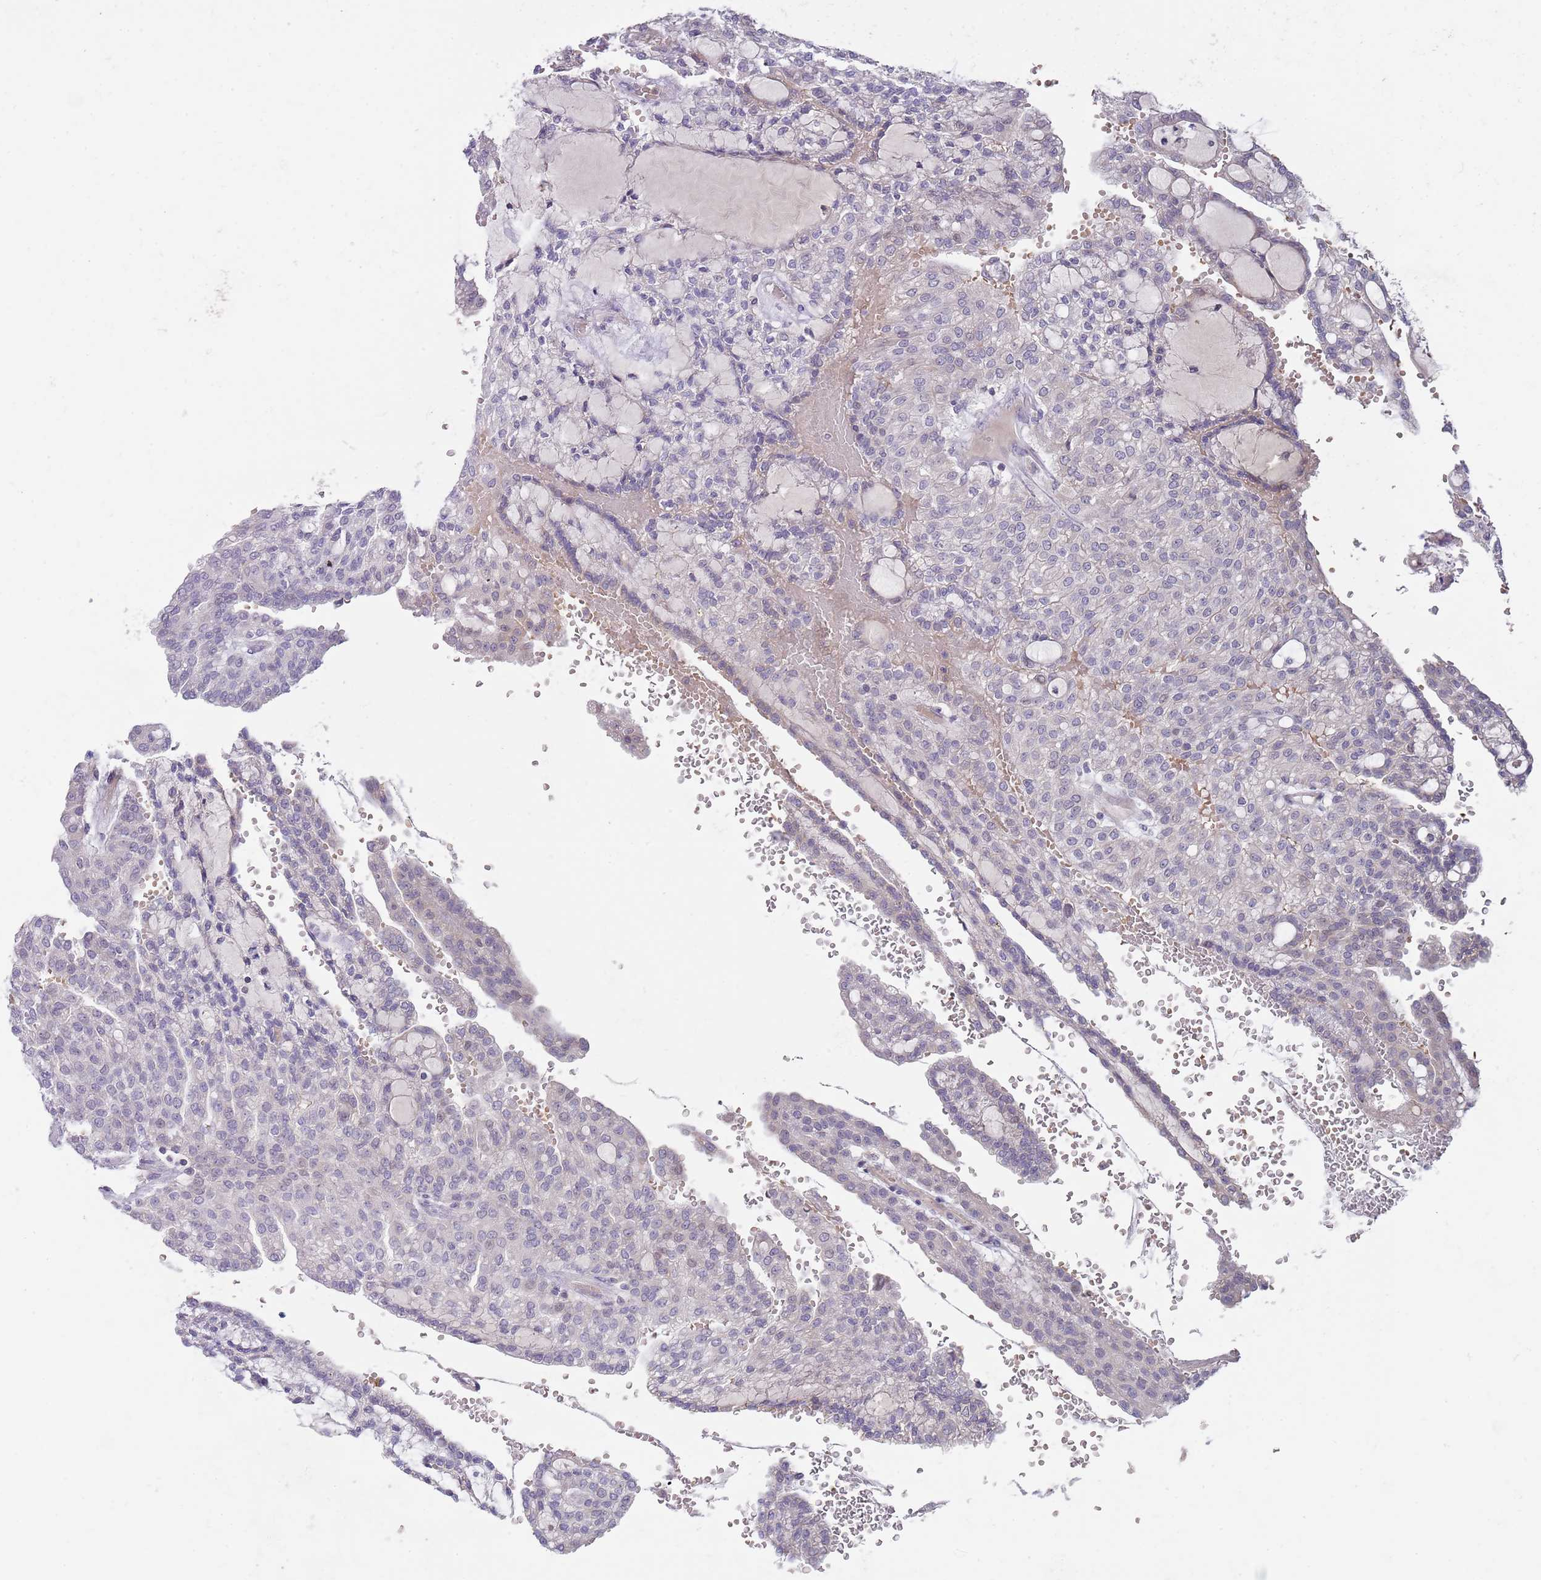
{"staining": {"intensity": "negative", "quantity": "none", "location": "none"}, "tissue": "renal cancer", "cell_type": "Tumor cells", "image_type": "cancer", "snomed": [{"axis": "morphology", "description": "Adenocarcinoma, NOS"}, {"axis": "topography", "description": "Kidney"}], "caption": "Tumor cells show no significant expression in adenocarcinoma (renal).", "gene": "PRAC1", "patient": {"sex": "male", "age": 63}}